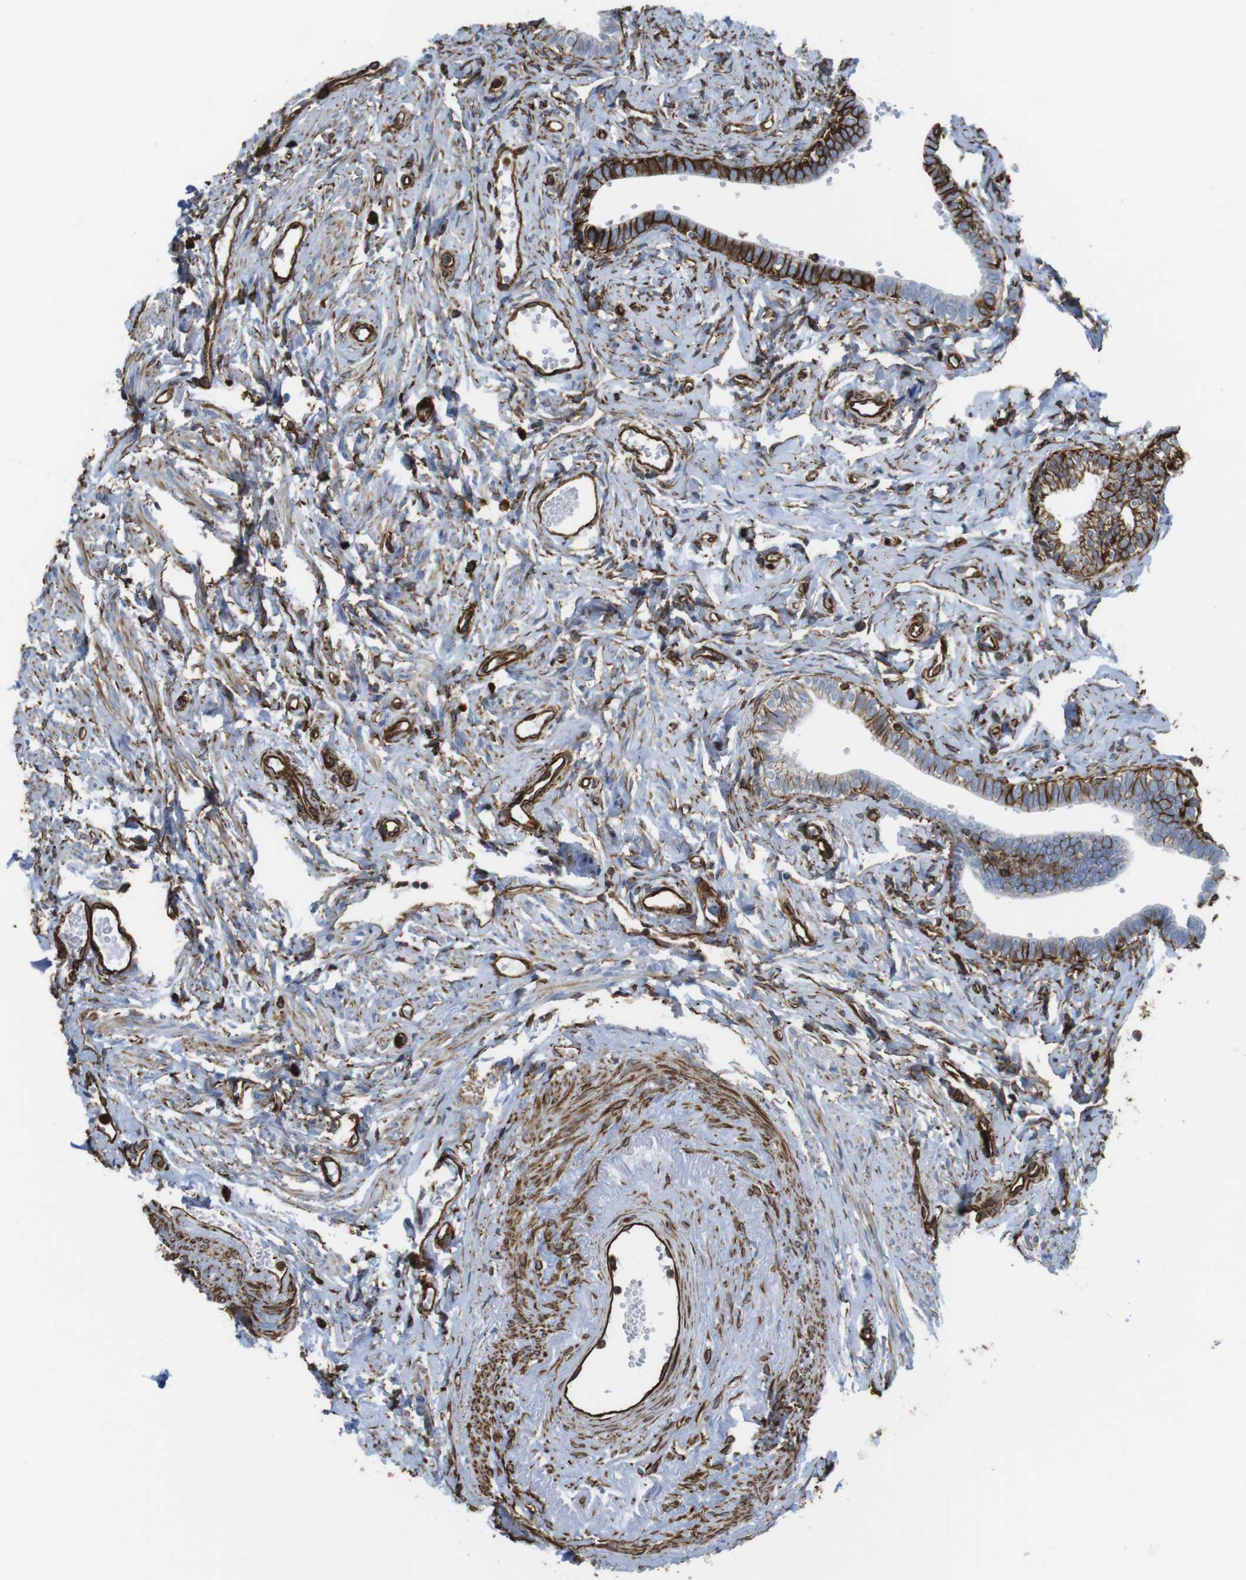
{"staining": {"intensity": "moderate", "quantity": ">75%", "location": "cytoplasmic/membranous"}, "tissue": "fallopian tube", "cell_type": "Glandular cells", "image_type": "normal", "snomed": [{"axis": "morphology", "description": "Normal tissue, NOS"}, {"axis": "topography", "description": "Fallopian tube"}], "caption": "Immunohistochemical staining of normal human fallopian tube displays moderate cytoplasmic/membranous protein positivity in approximately >75% of glandular cells.", "gene": "RALGPS1", "patient": {"sex": "female", "age": 71}}